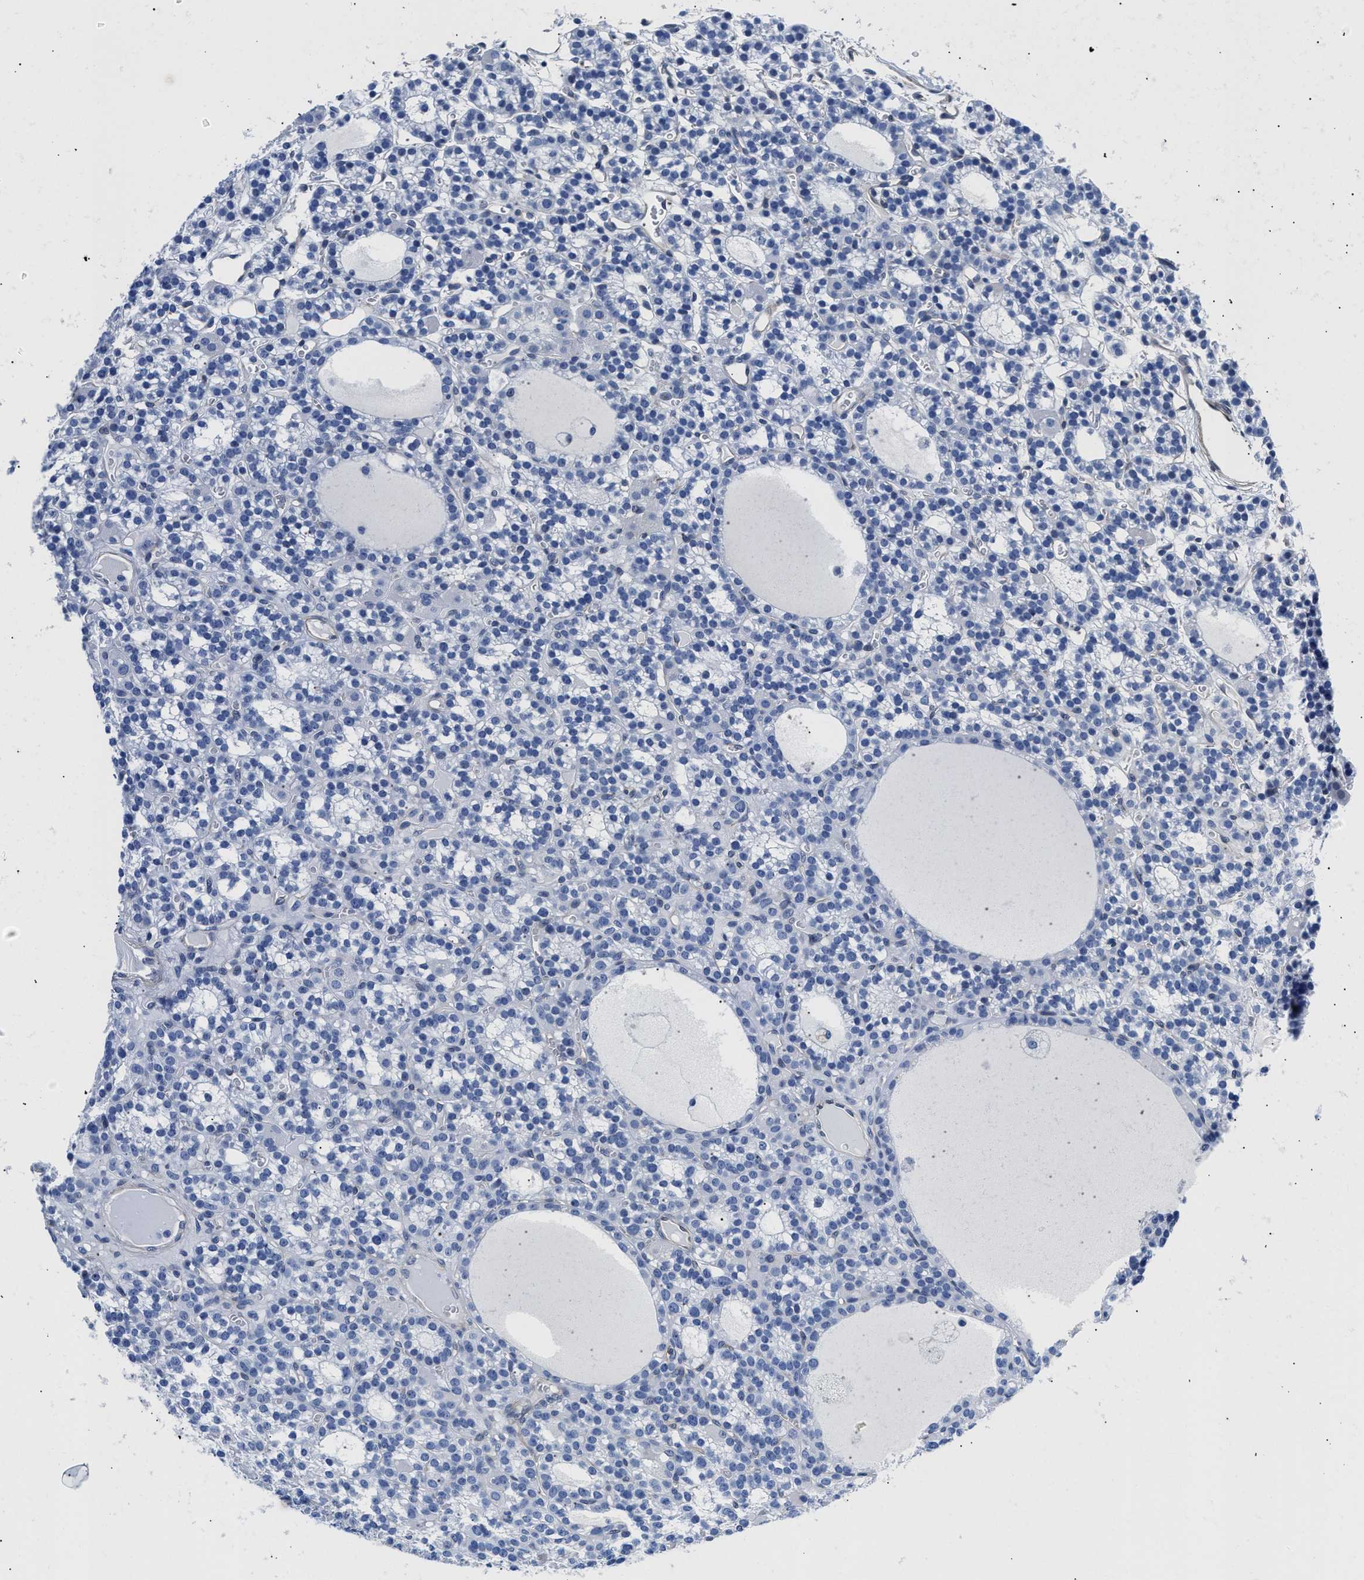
{"staining": {"intensity": "negative", "quantity": "none", "location": "none"}, "tissue": "parathyroid gland", "cell_type": "Glandular cells", "image_type": "normal", "snomed": [{"axis": "morphology", "description": "Normal tissue, NOS"}, {"axis": "morphology", "description": "Adenoma, NOS"}, {"axis": "topography", "description": "Parathyroid gland"}], "caption": "IHC image of unremarkable parathyroid gland: human parathyroid gland stained with DAB shows no significant protein expression in glandular cells. (DAB (3,3'-diaminobenzidine) immunohistochemistry with hematoxylin counter stain).", "gene": "TRIM29", "patient": {"sex": "female", "age": 58}}